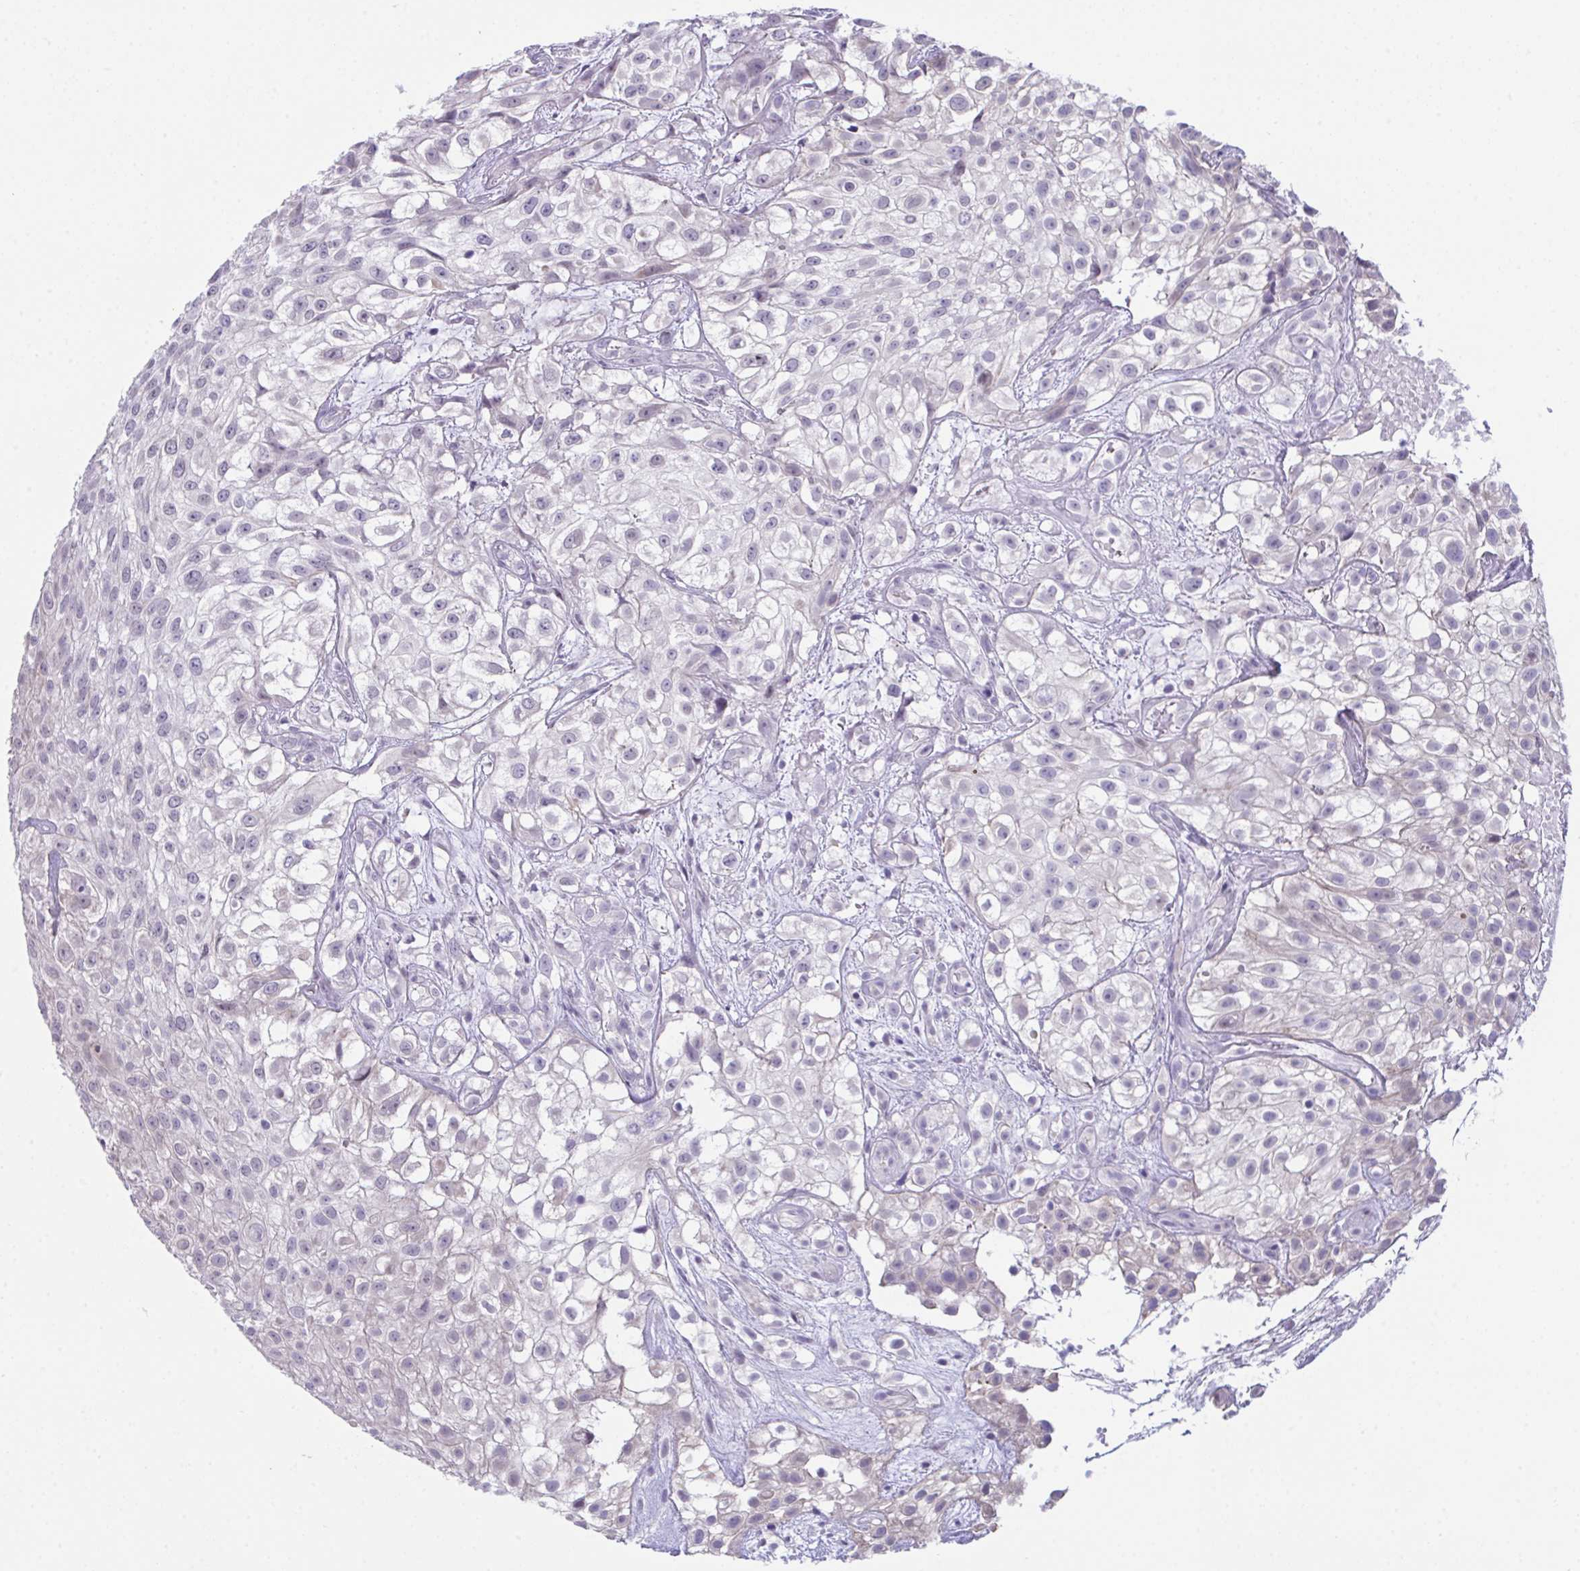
{"staining": {"intensity": "negative", "quantity": "none", "location": "none"}, "tissue": "urothelial cancer", "cell_type": "Tumor cells", "image_type": "cancer", "snomed": [{"axis": "morphology", "description": "Urothelial carcinoma, High grade"}, {"axis": "topography", "description": "Urinary bladder"}], "caption": "Tumor cells are negative for brown protein staining in urothelial carcinoma (high-grade). (Brightfield microscopy of DAB immunohistochemistry at high magnification).", "gene": "ATP6V0D2", "patient": {"sex": "male", "age": 56}}